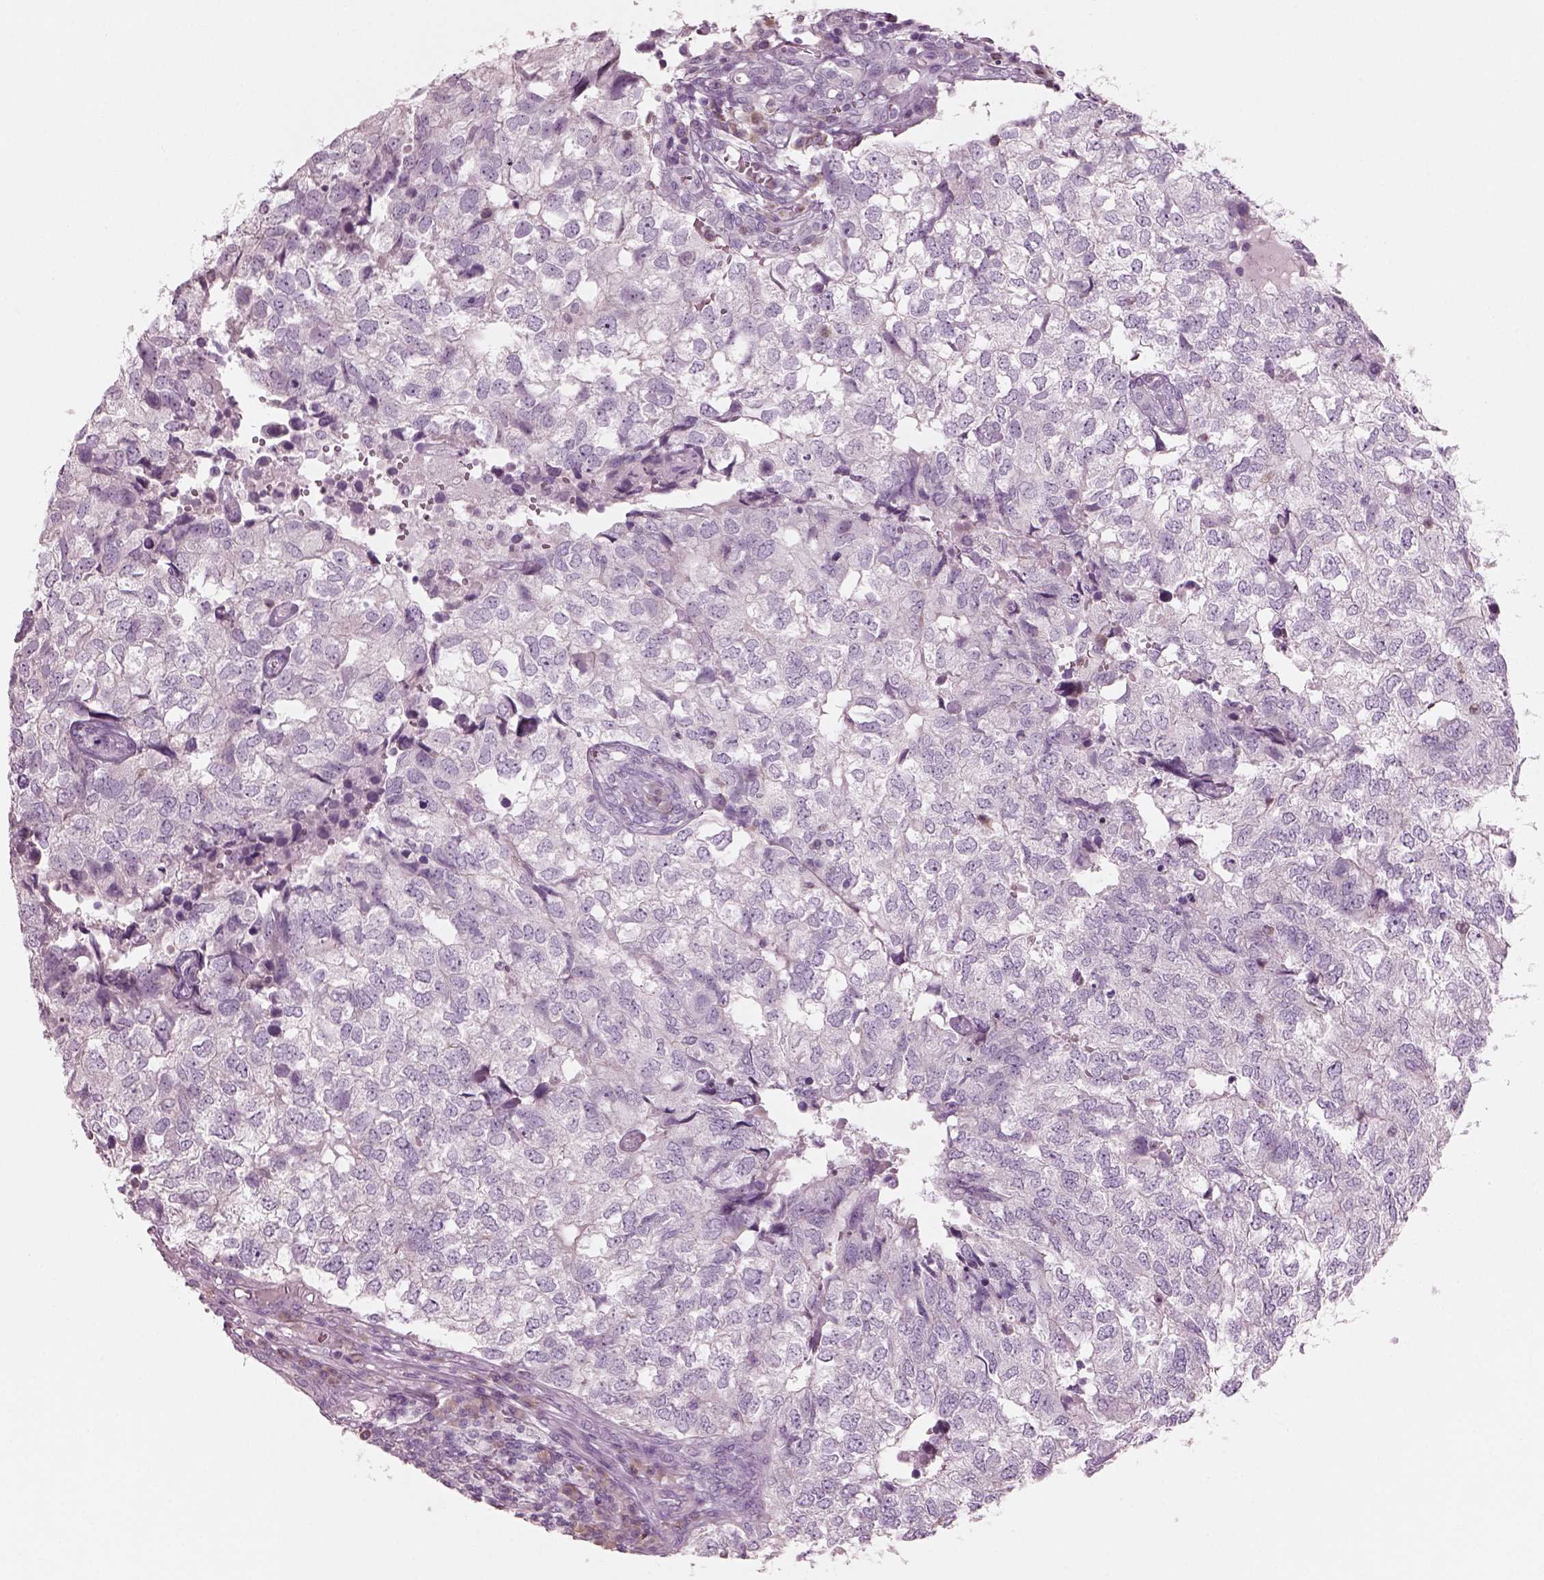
{"staining": {"intensity": "negative", "quantity": "none", "location": "none"}, "tissue": "breast cancer", "cell_type": "Tumor cells", "image_type": "cancer", "snomed": [{"axis": "morphology", "description": "Duct carcinoma"}, {"axis": "topography", "description": "Breast"}], "caption": "This is an immunohistochemistry (IHC) image of breast intraductal carcinoma. There is no staining in tumor cells.", "gene": "SLC27A2", "patient": {"sex": "female", "age": 30}}